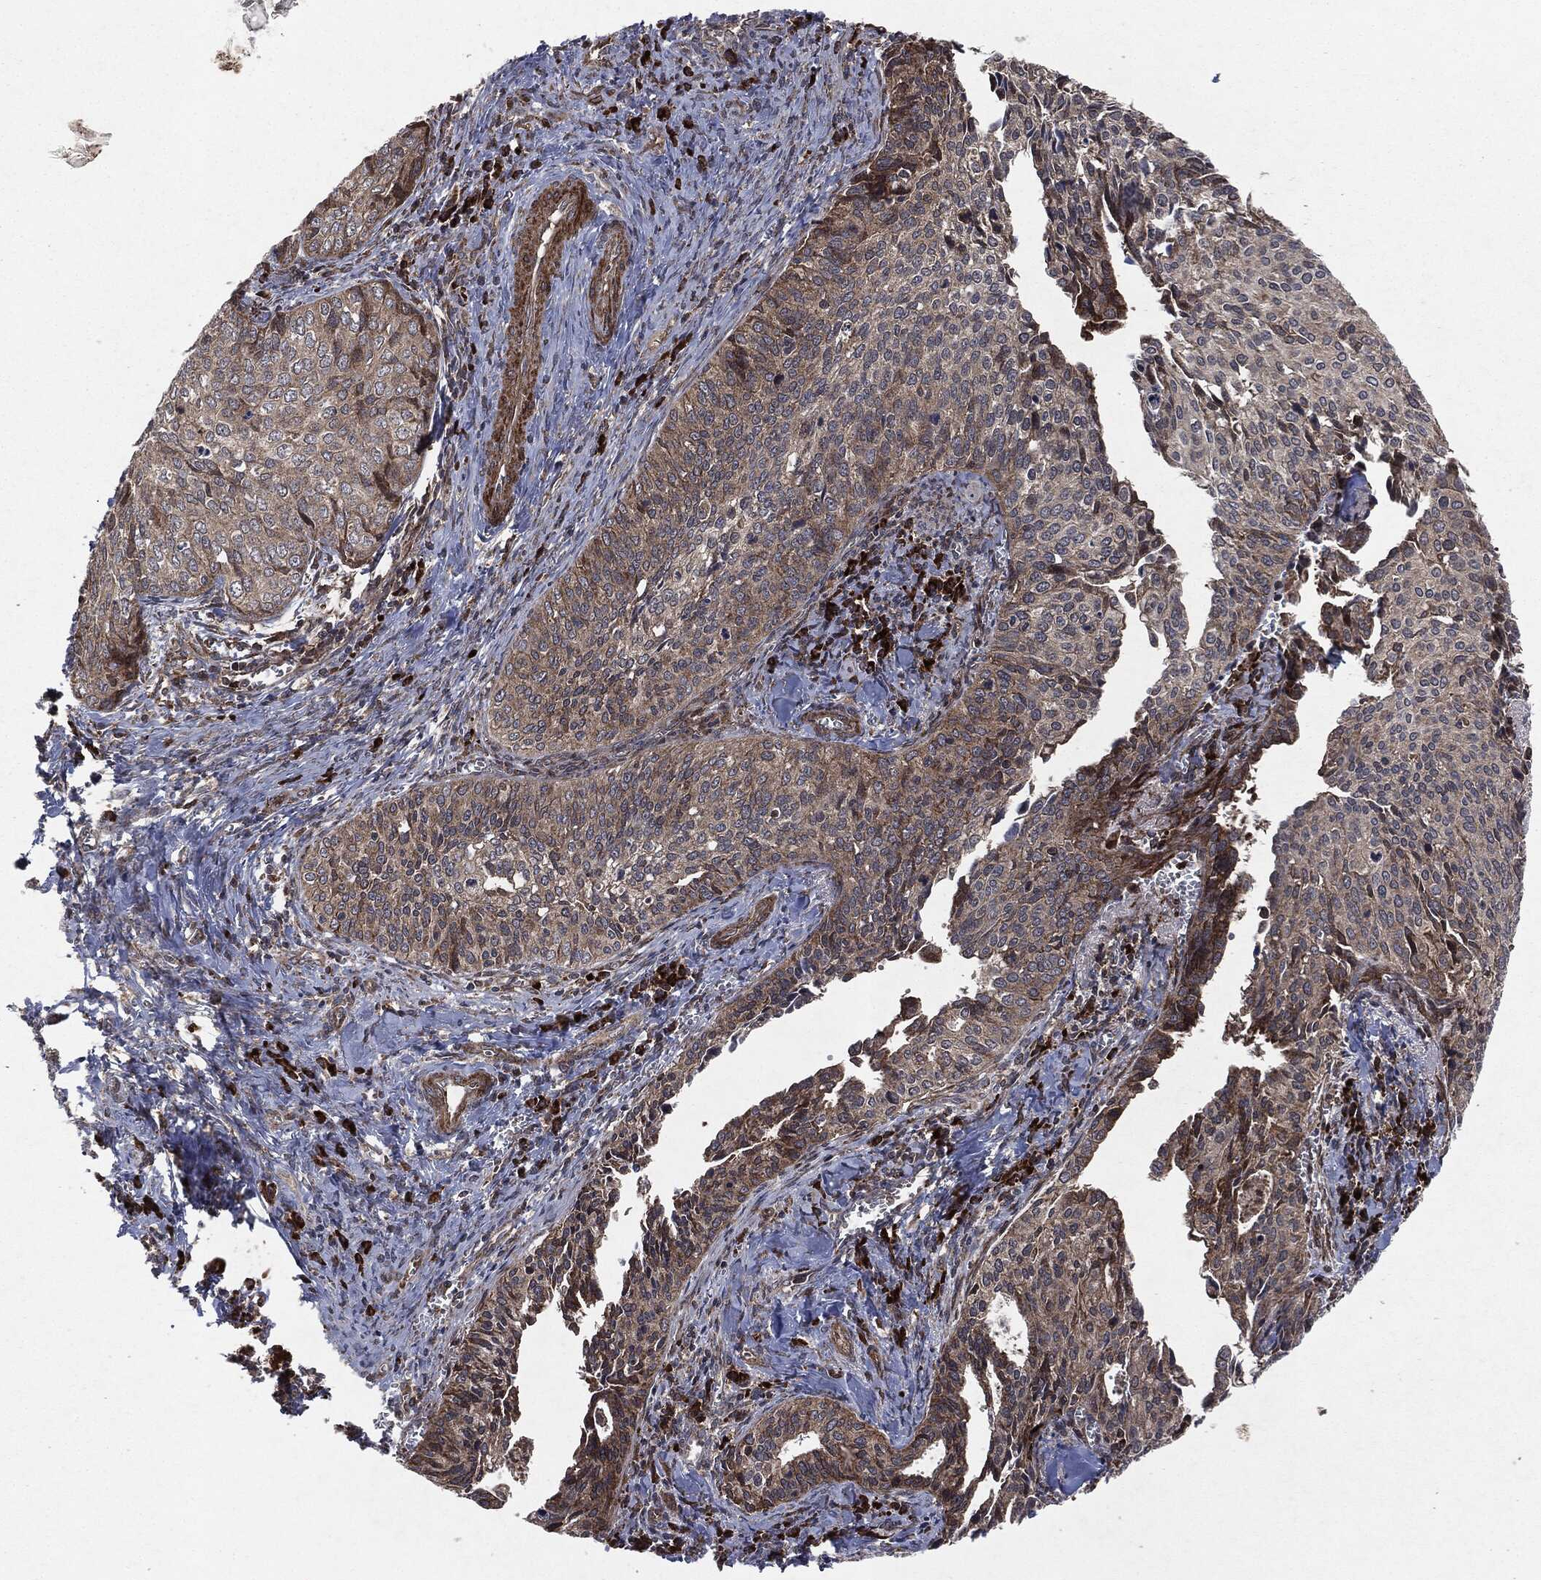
{"staining": {"intensity": "strong", "quantity": "<25%", "location": "cytoplasmic/membranous"}, "tissue": "cervical cancer", "cell_type": "Tumor cells", "image_type": "cancer", "snomed": [{"axis": "morphology", "description": "Squamous cell carcinoma, NOS"}, {"axis": "topography", "description": "Cervix"}], "caption": "Immunohistochemistry of human cervical cancer (squamous cell carcinoma) exhibits medium levels of strong cytoplasmic/membranous staining in approximately <25% of tumor cells.", "gene": "RAF1", "patient": {"sex": "female", "age": 29}}